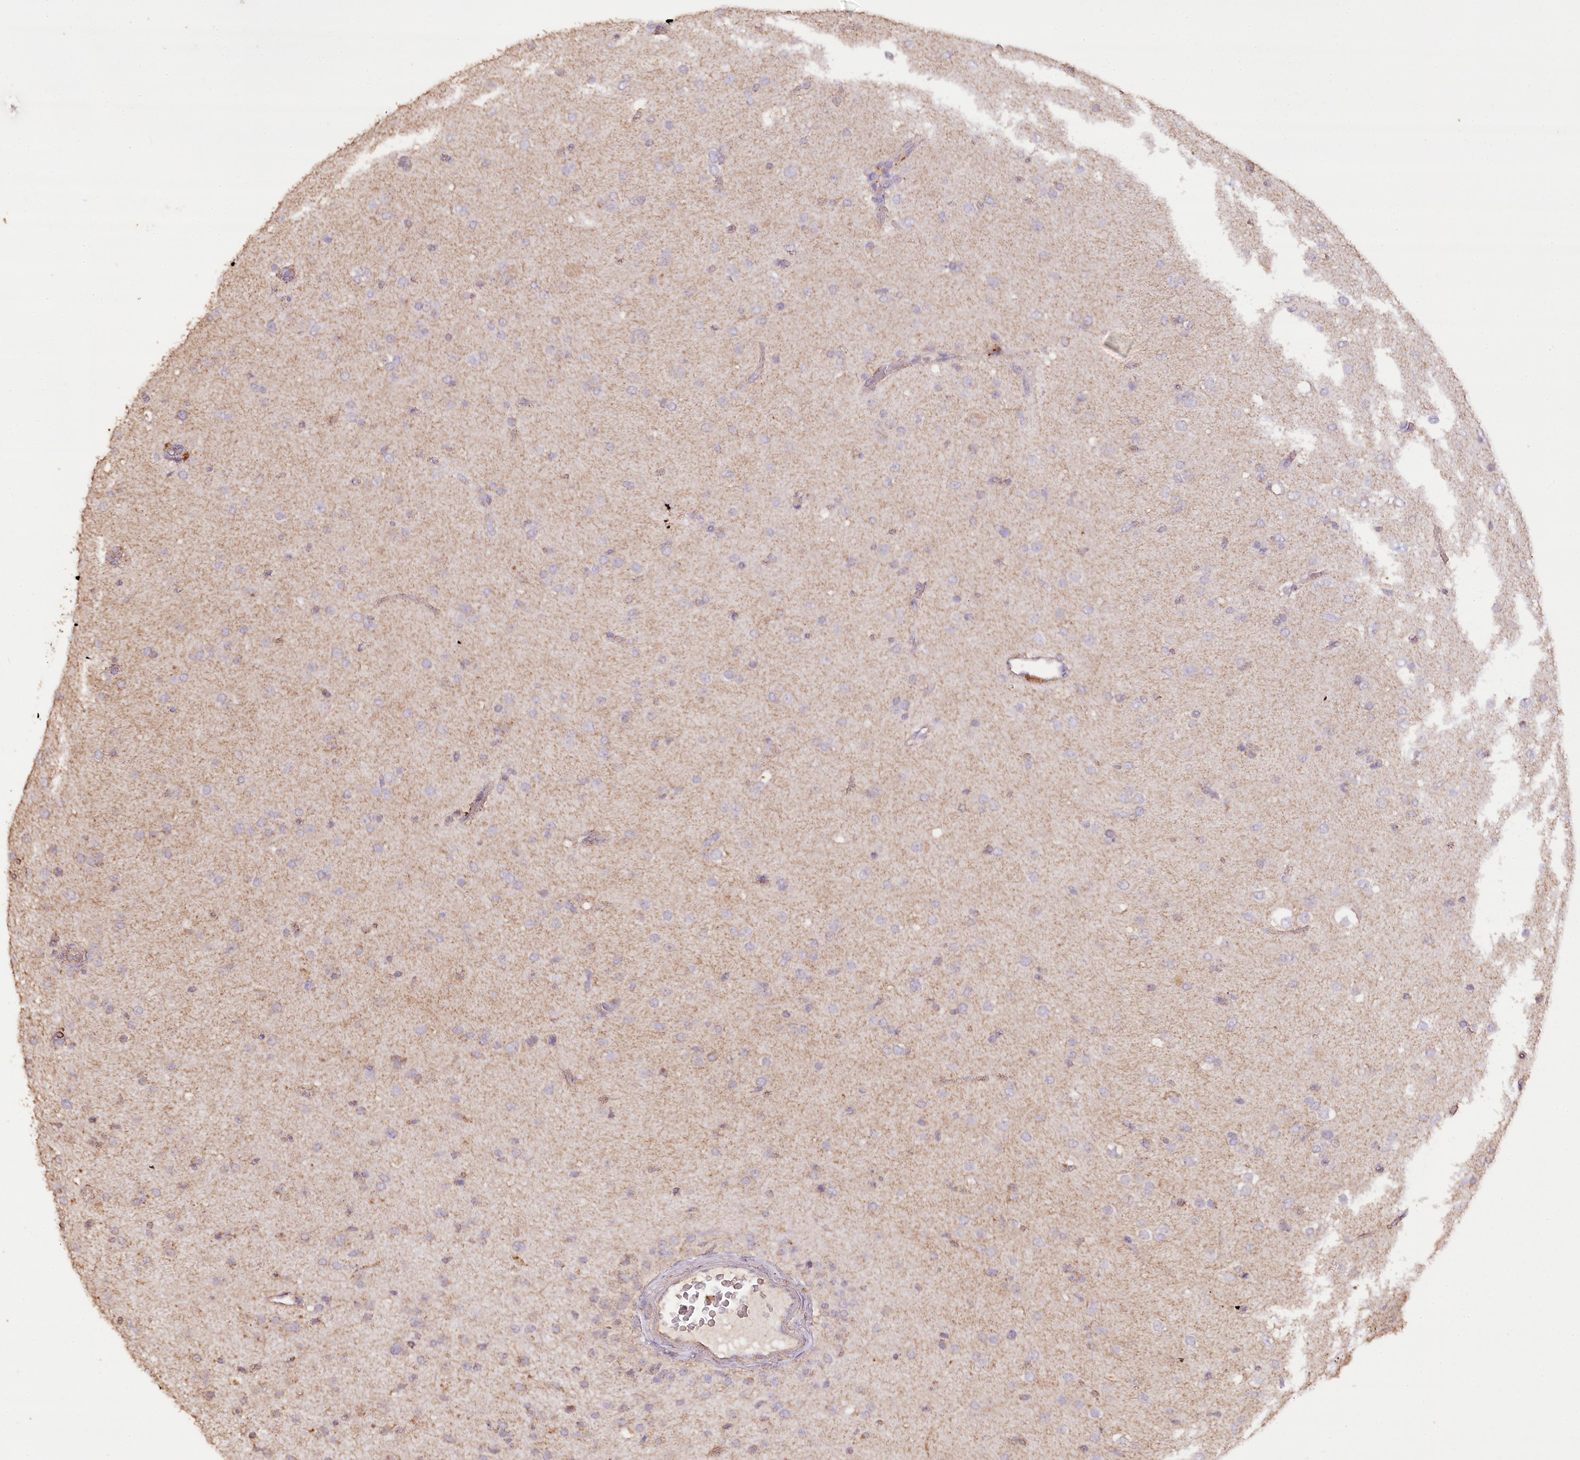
{"staining": {"intensity": "negative", "quantity": "none", "location": "none"}, "tissue": "glioma", "cell_type": "Tumor cells", "image_type": "cancer", "snomed": [{"axis": "morphology", "description": "Glioma, malignant, Low grade"}, {"axis": "topography", "description": "Brain"}], "caption": "Tumor cells show no significant protein expression in malignant low-grade glioma.", "gene": "IREB2", "patient": {"sex": "male", "age": 65}}